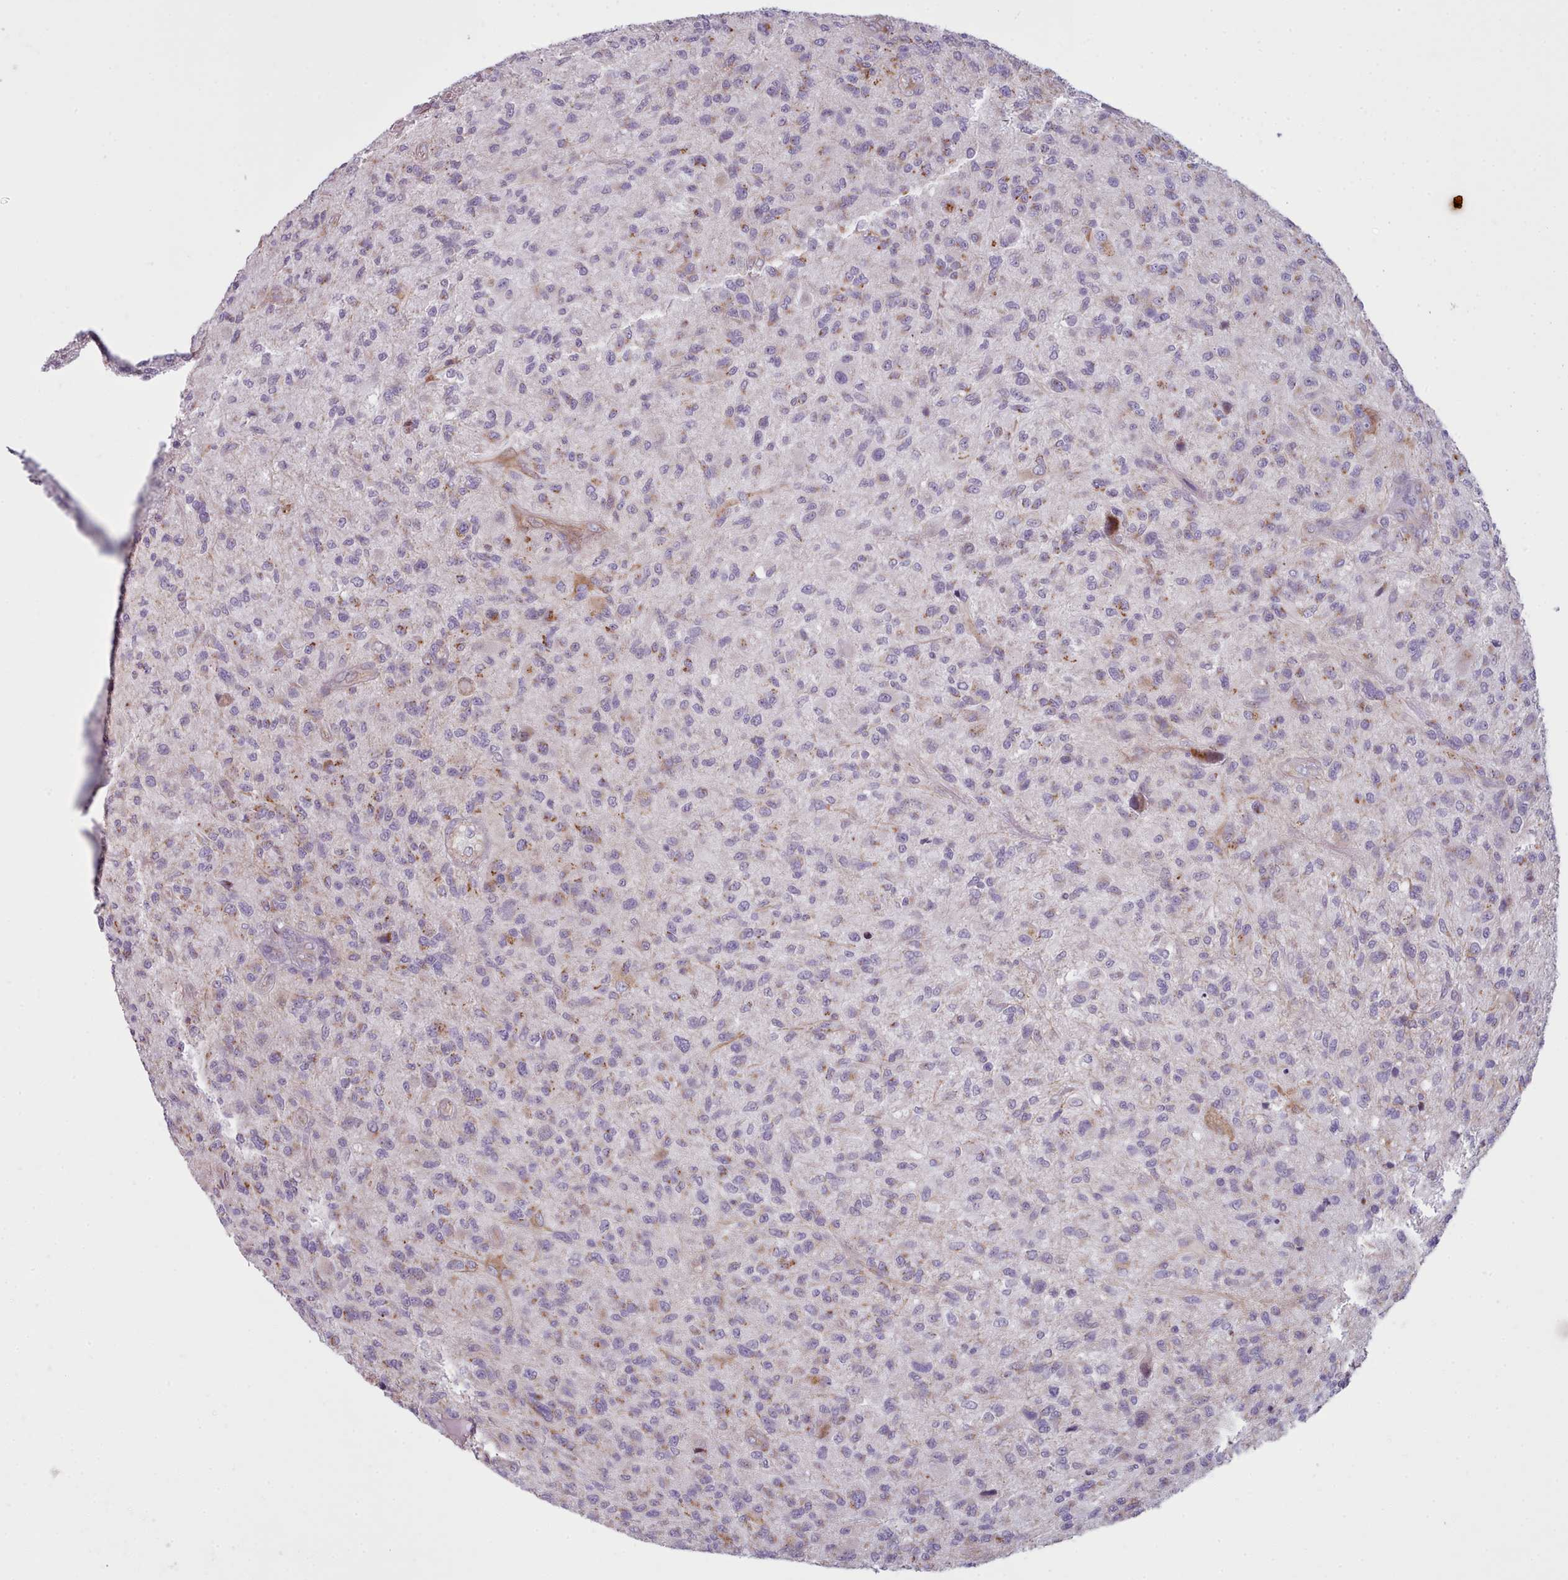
{"staining": {"intensity": "moderate", "quantity": "<25%", "location": "cytoplasmic/membranous"}, "tissue": "glioma", "cell_type": "Tumor cells", "image_type": "cancer", "snomed": [{"axis": "morphology", "description": "Glioma, malignant, High grade"}, {"axis": "topography", "description": "Brain"}], "caption": "High-grade glioma (malignant) tissue displays moderate cytoplasmic/membranous staining in about <25% of tumor cells The staining was performed using DAB (3,3'-diaminobenzidine) to visualize the protein expression in brown, while the nuclei were stained in blue with hematoxylin (Magnification: 20x).", "gene": "SLC52A3", "patient": {"sex": "male", "age": 47}}